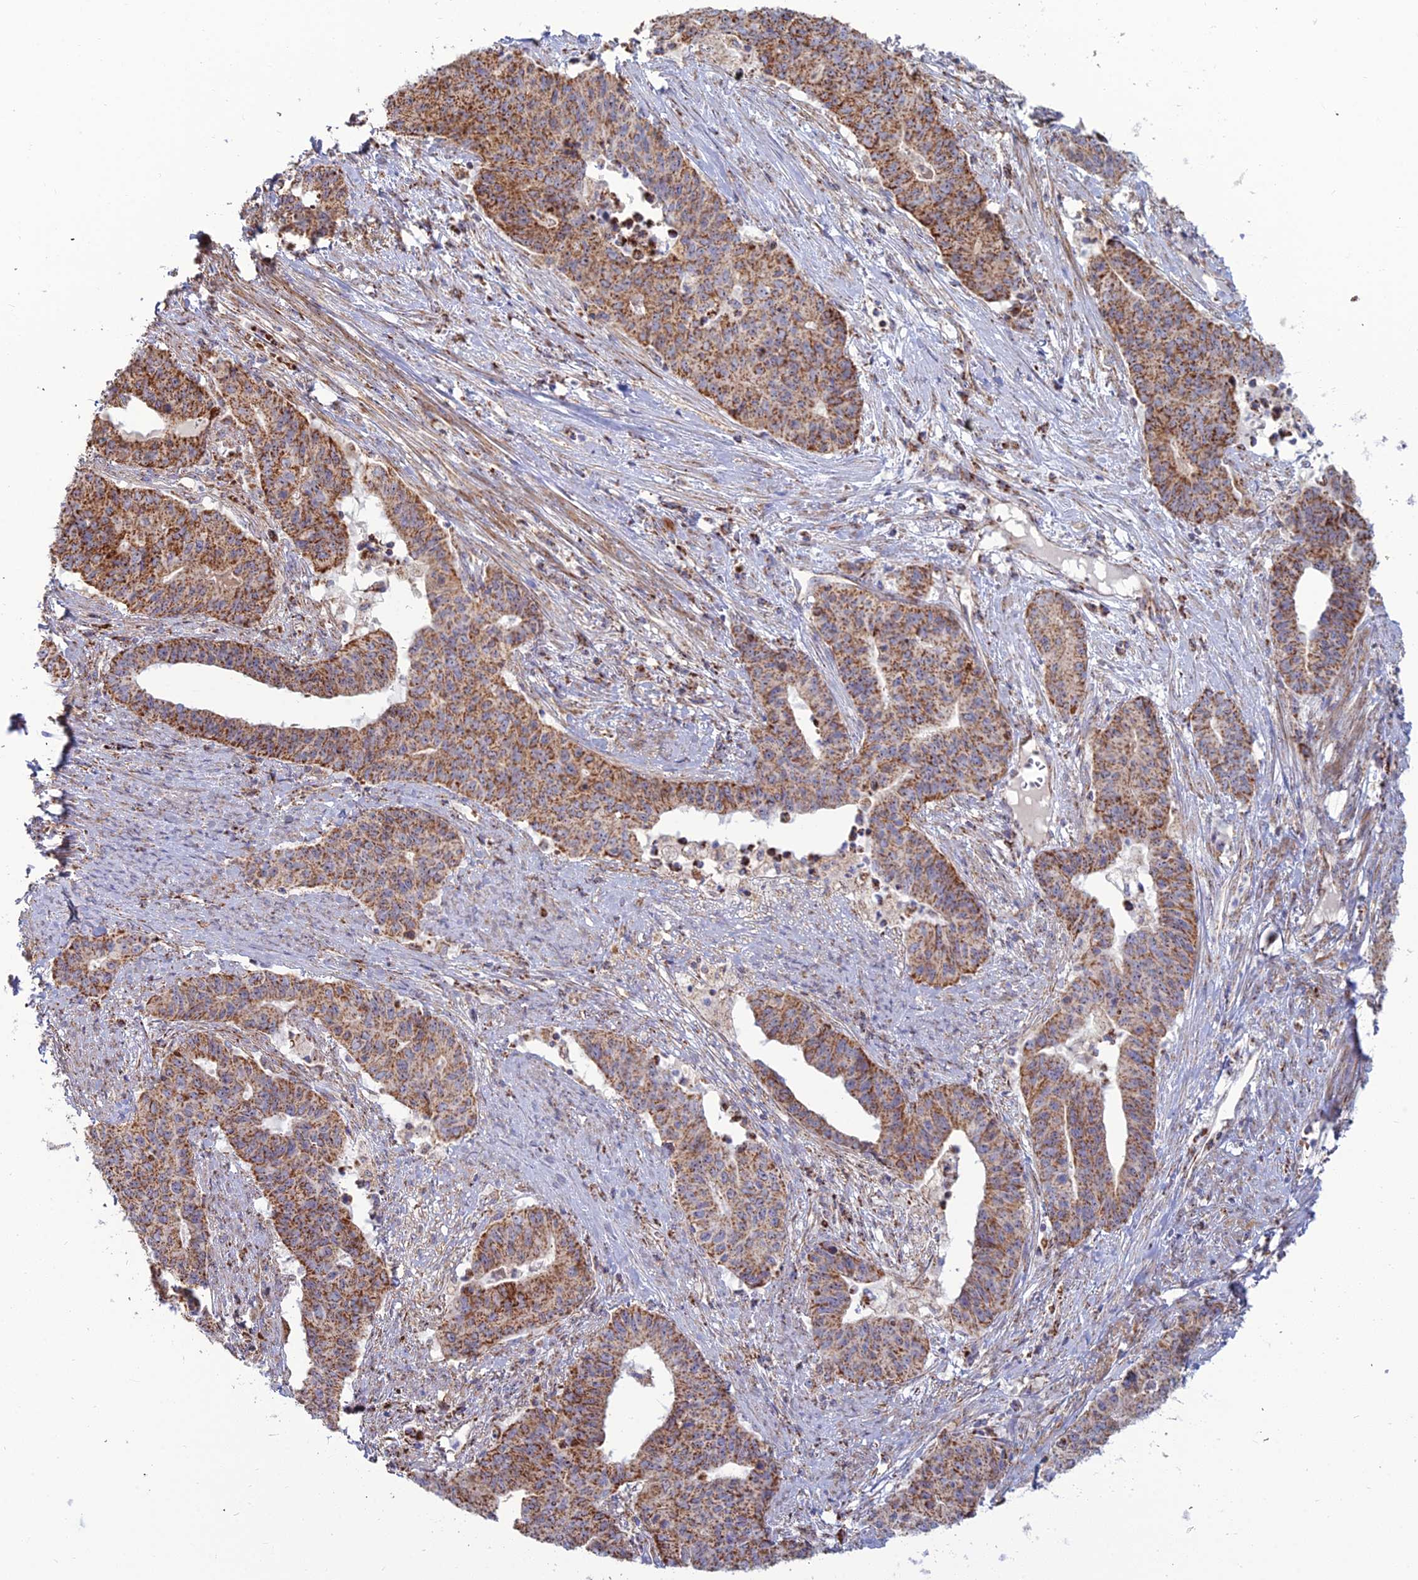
{"staining": {"intensity": "strong", "quantity": ">75%", "location": "cytoplasmic/membranous"}, "tissue": "endometrial cancer", "cell_type": "Tumor cells", "image_type": "cancer", "snomed": [{"axis": "morphology", "description": "Adenocarcinoma, NOS"}, {"axis": "topography", "description": "Endometrium"}], "caption": "Strong cytoplasmic/membranous protein expression is appreciated in approximately >75% of tumor cells in adenocarcinoma (endometrial).", "gene": "SLC35F4", "patient": {"sex": "female", "age": 59}}